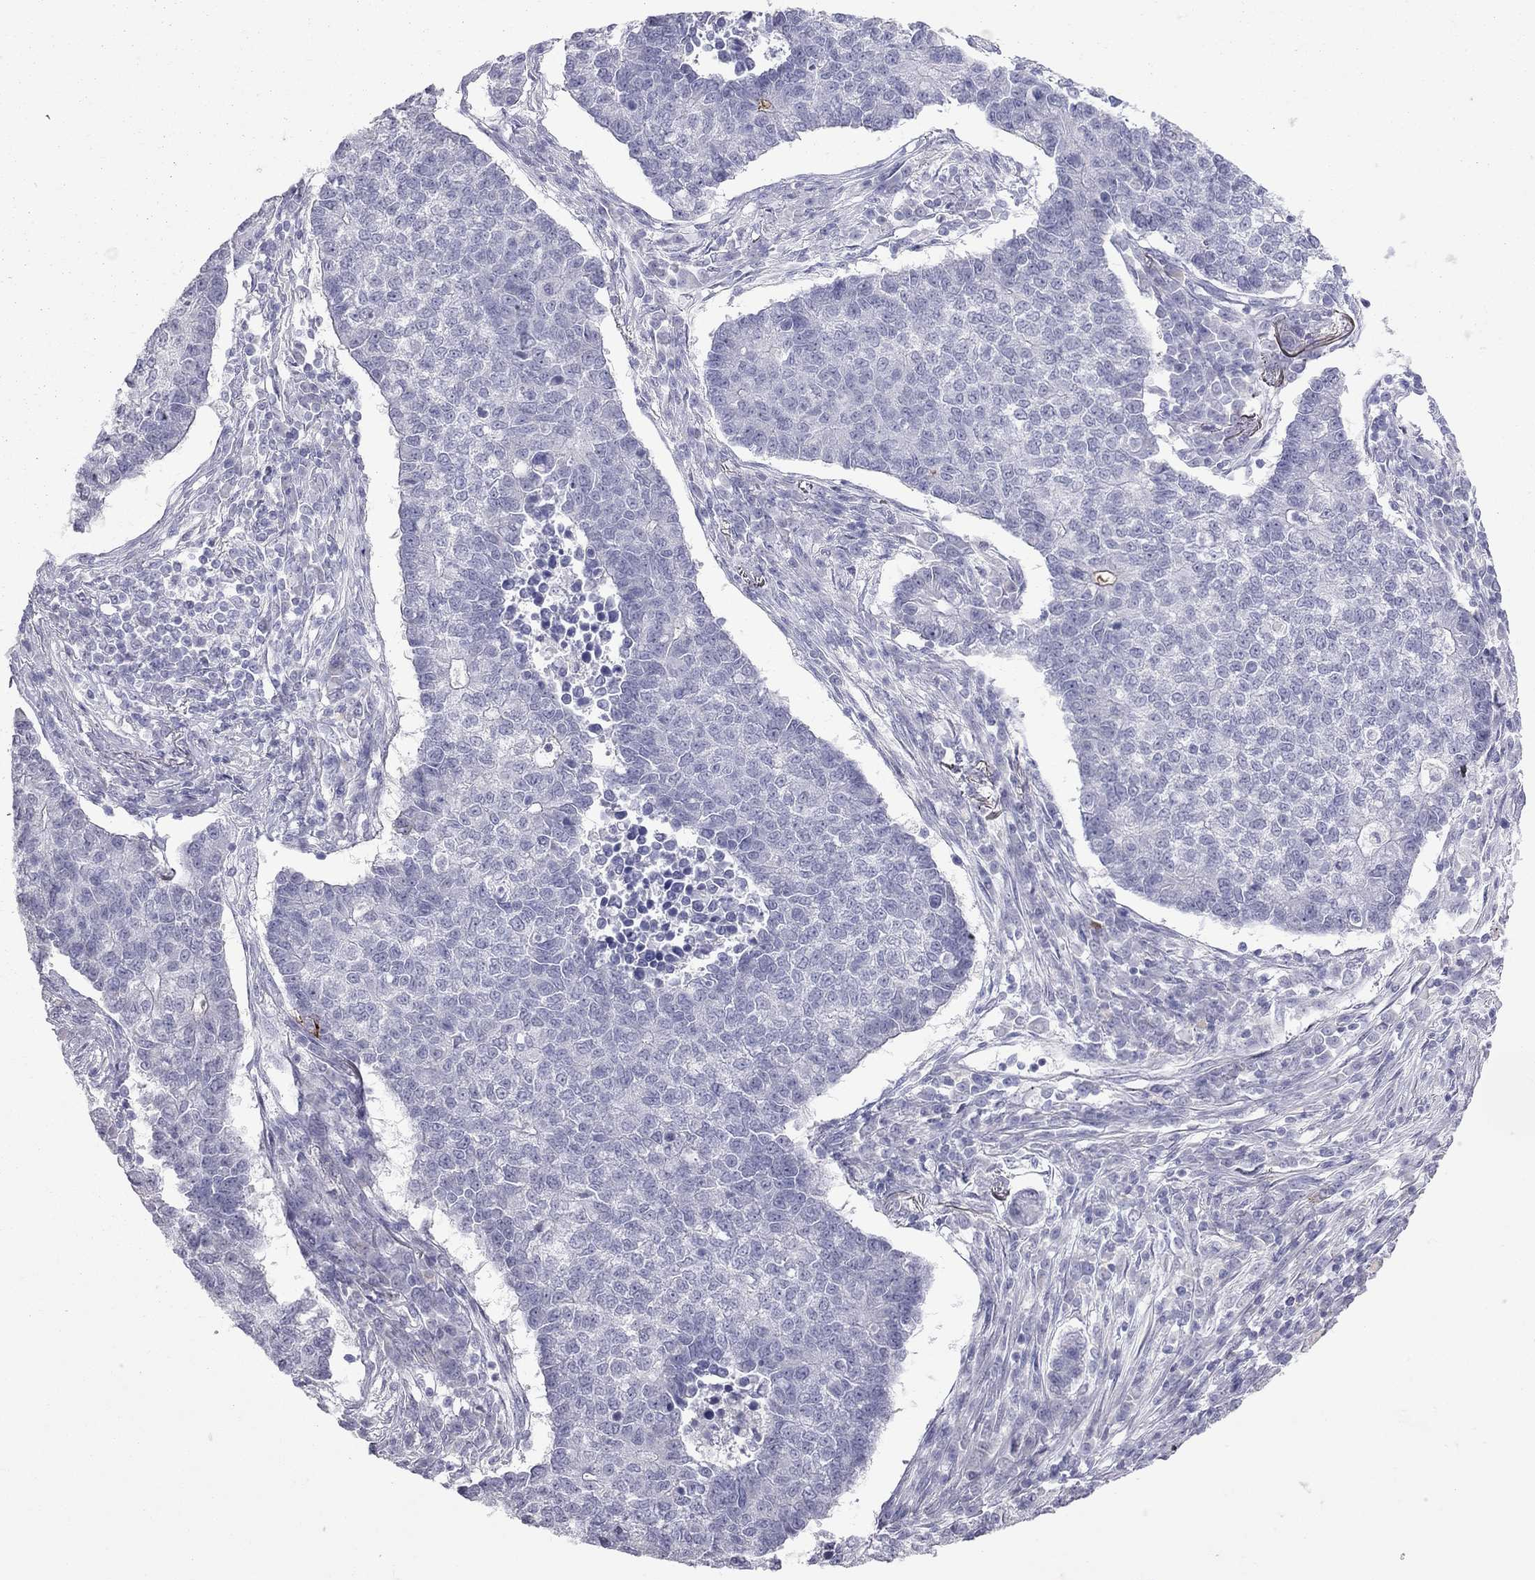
{"staining": {"intensity": "negative", "quantity": "none", "location": "none"}, "tissue": "lung cancer", "cell_type": "Tumor cells", "image_type": "cancer", "snomed": [{"axis": "morphology", "description": "Adenocarcinoma, NOS"}, {"axis": "topography", "description": "Lung"}], "caption": "Photomicrograph shows no protein positivity in tumor cells of adenocarcinoma (lung) tissue.", "gene": "MUC16", "patient": {"sex": "male", "age": 57}}